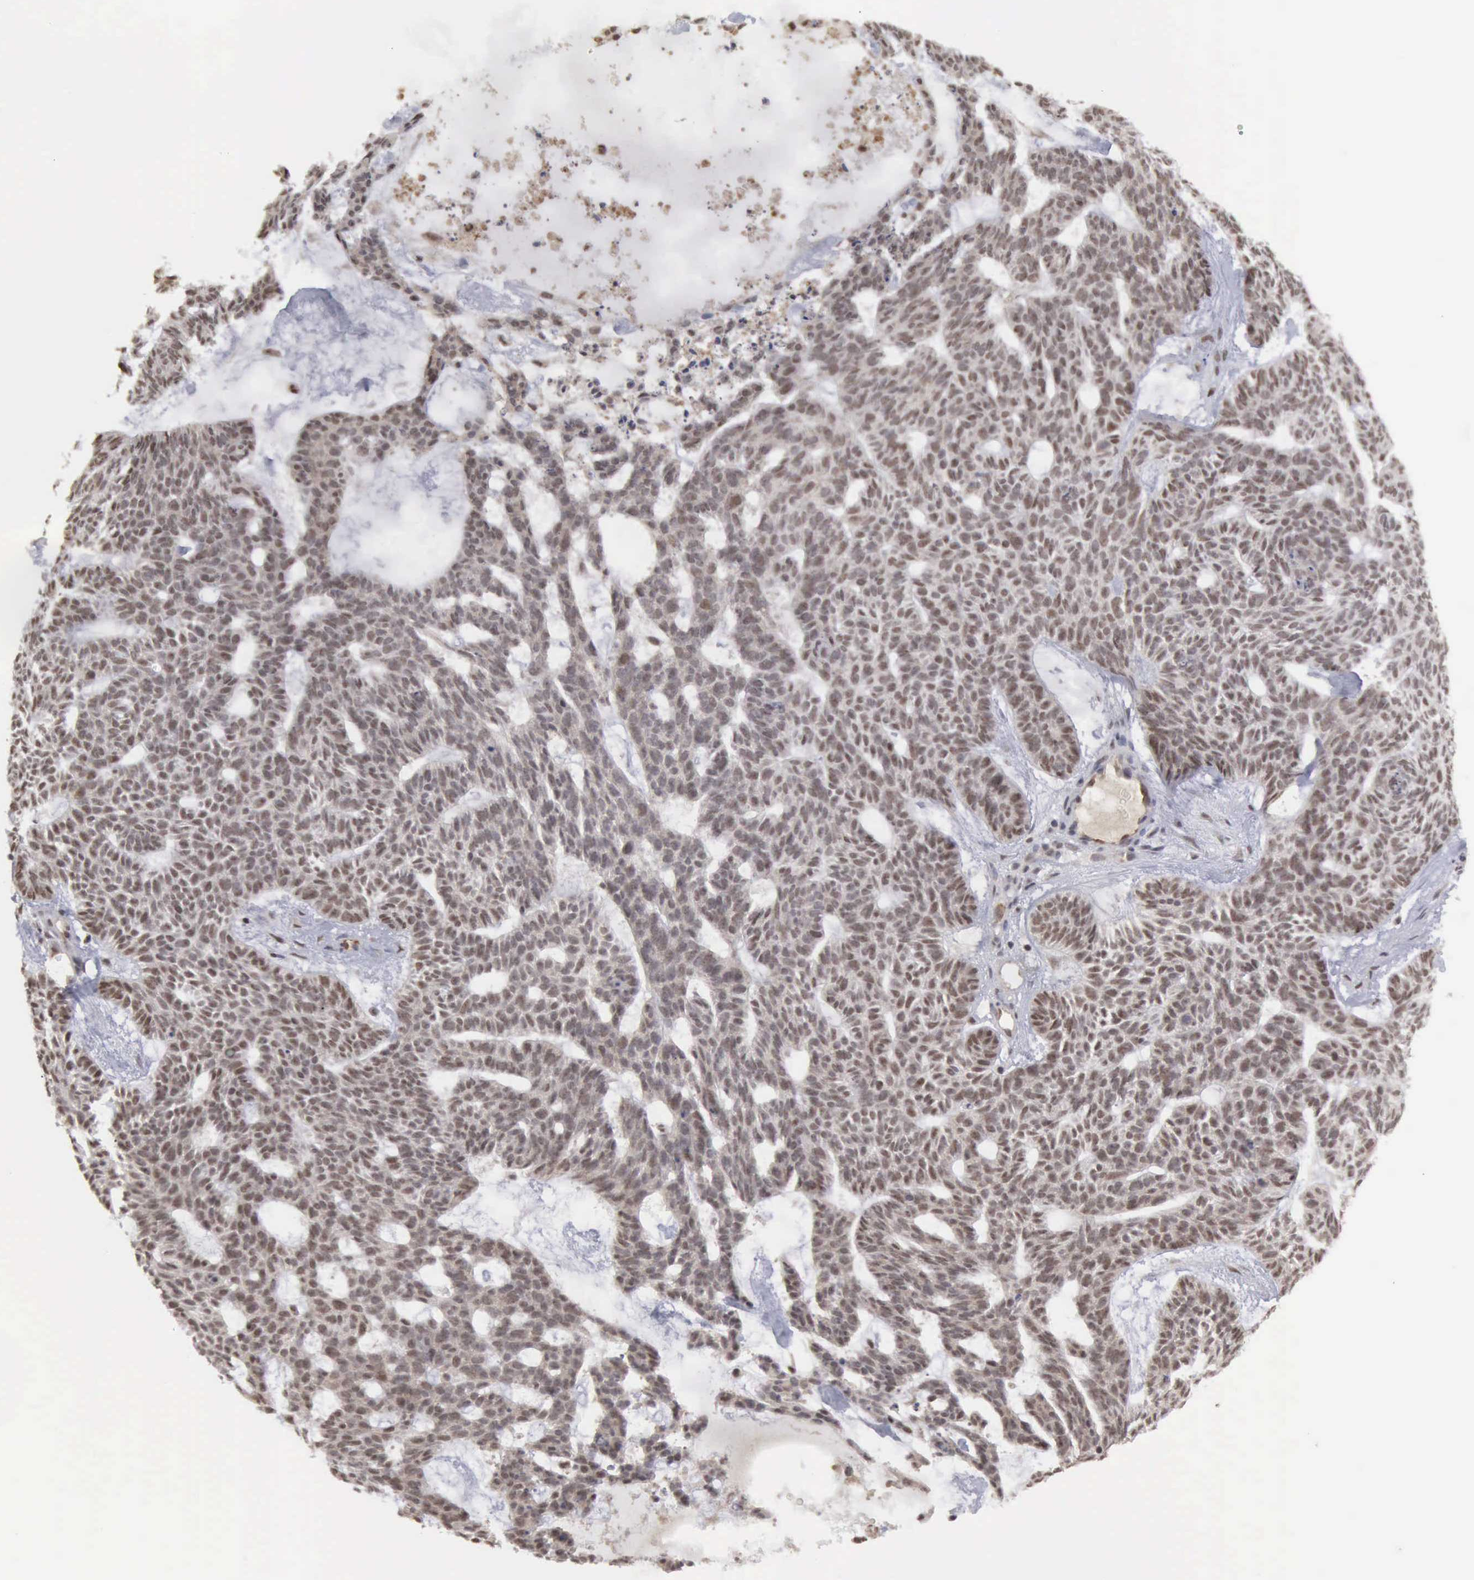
{"staining": {"intensity": "weak", "quantity": ">75%", "location": "cytoplasmic/membranous"}, "tissue": "skin cancer", "cell_type": "Tumor cells", "image_type": "cancer", "snomed": [{"axis": "morphology", "description": "Basal cell carcinoma"}, {"axis": "topography", "description": "Skin"}], "caption": "Skin cancer stained with a protein marker exhibits weak staining in tumor cells.", "gene": "CDKN2A", "patient": {"sex": "male", "age": 75}}